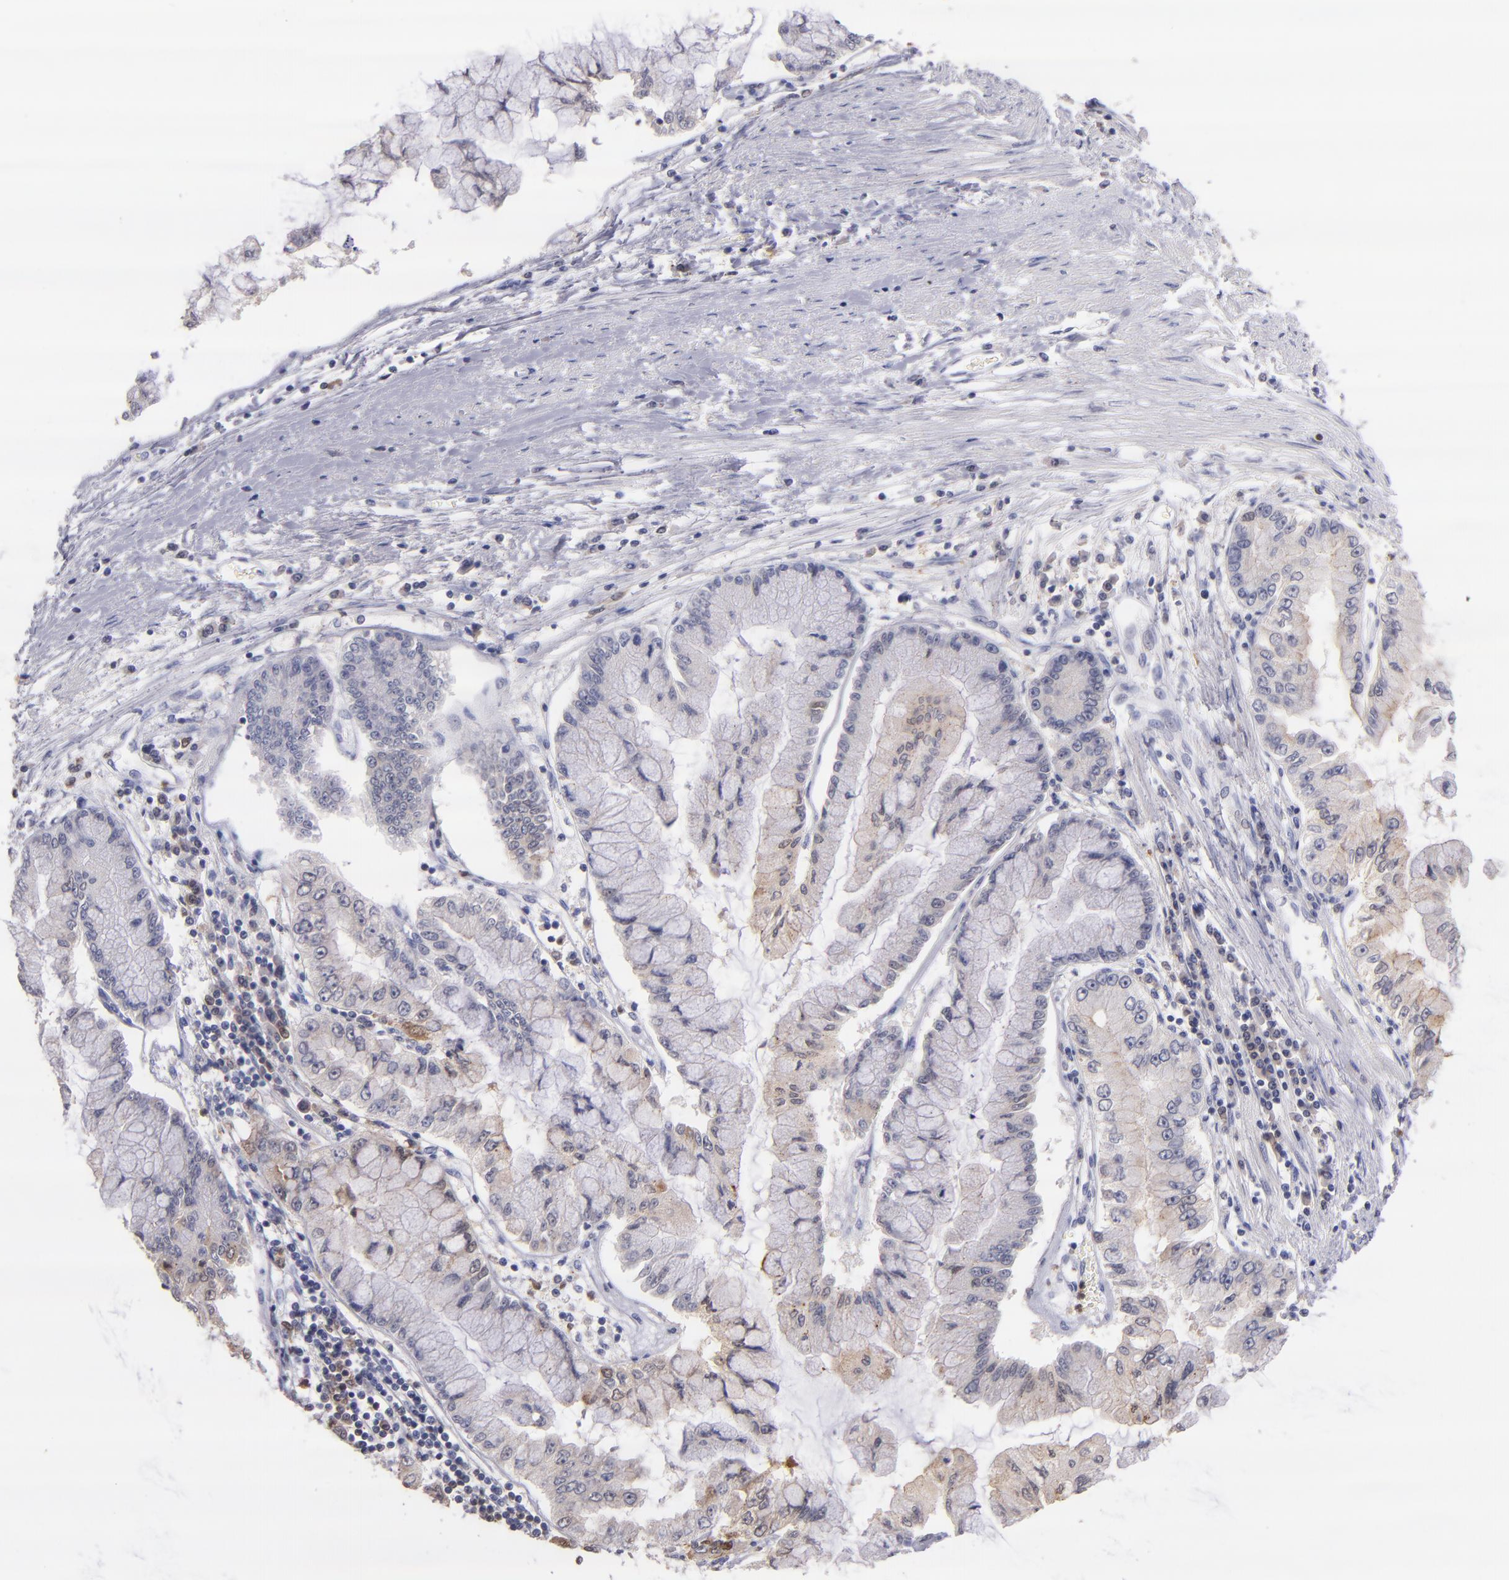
{"staining": {"intensity": "weak", "quantity": "25%-75%", "location": "cytoplasmic/membranous"}, "tissue": "liver cancer", "cell_type": "Tumor cells", "image_type": "cancer", "snomed": [{"axis": "morphology", "description": "Cholangiocarcinoma"}, {"axis": "topography", "description": "Liver"}], "caption": "Liver cancer tissue exhibits weak cytoplasmic/membranous positivity in about 25%-75% of tumor cells The protein of interest is stained brown, and the nuclei are stained in blue (DAB (3,3'-diaminobenzidine) IHC with brightfield microscopy, high magnification).", "gene": "PRKCD", "patient": {"sex": "female", "age": 79}}